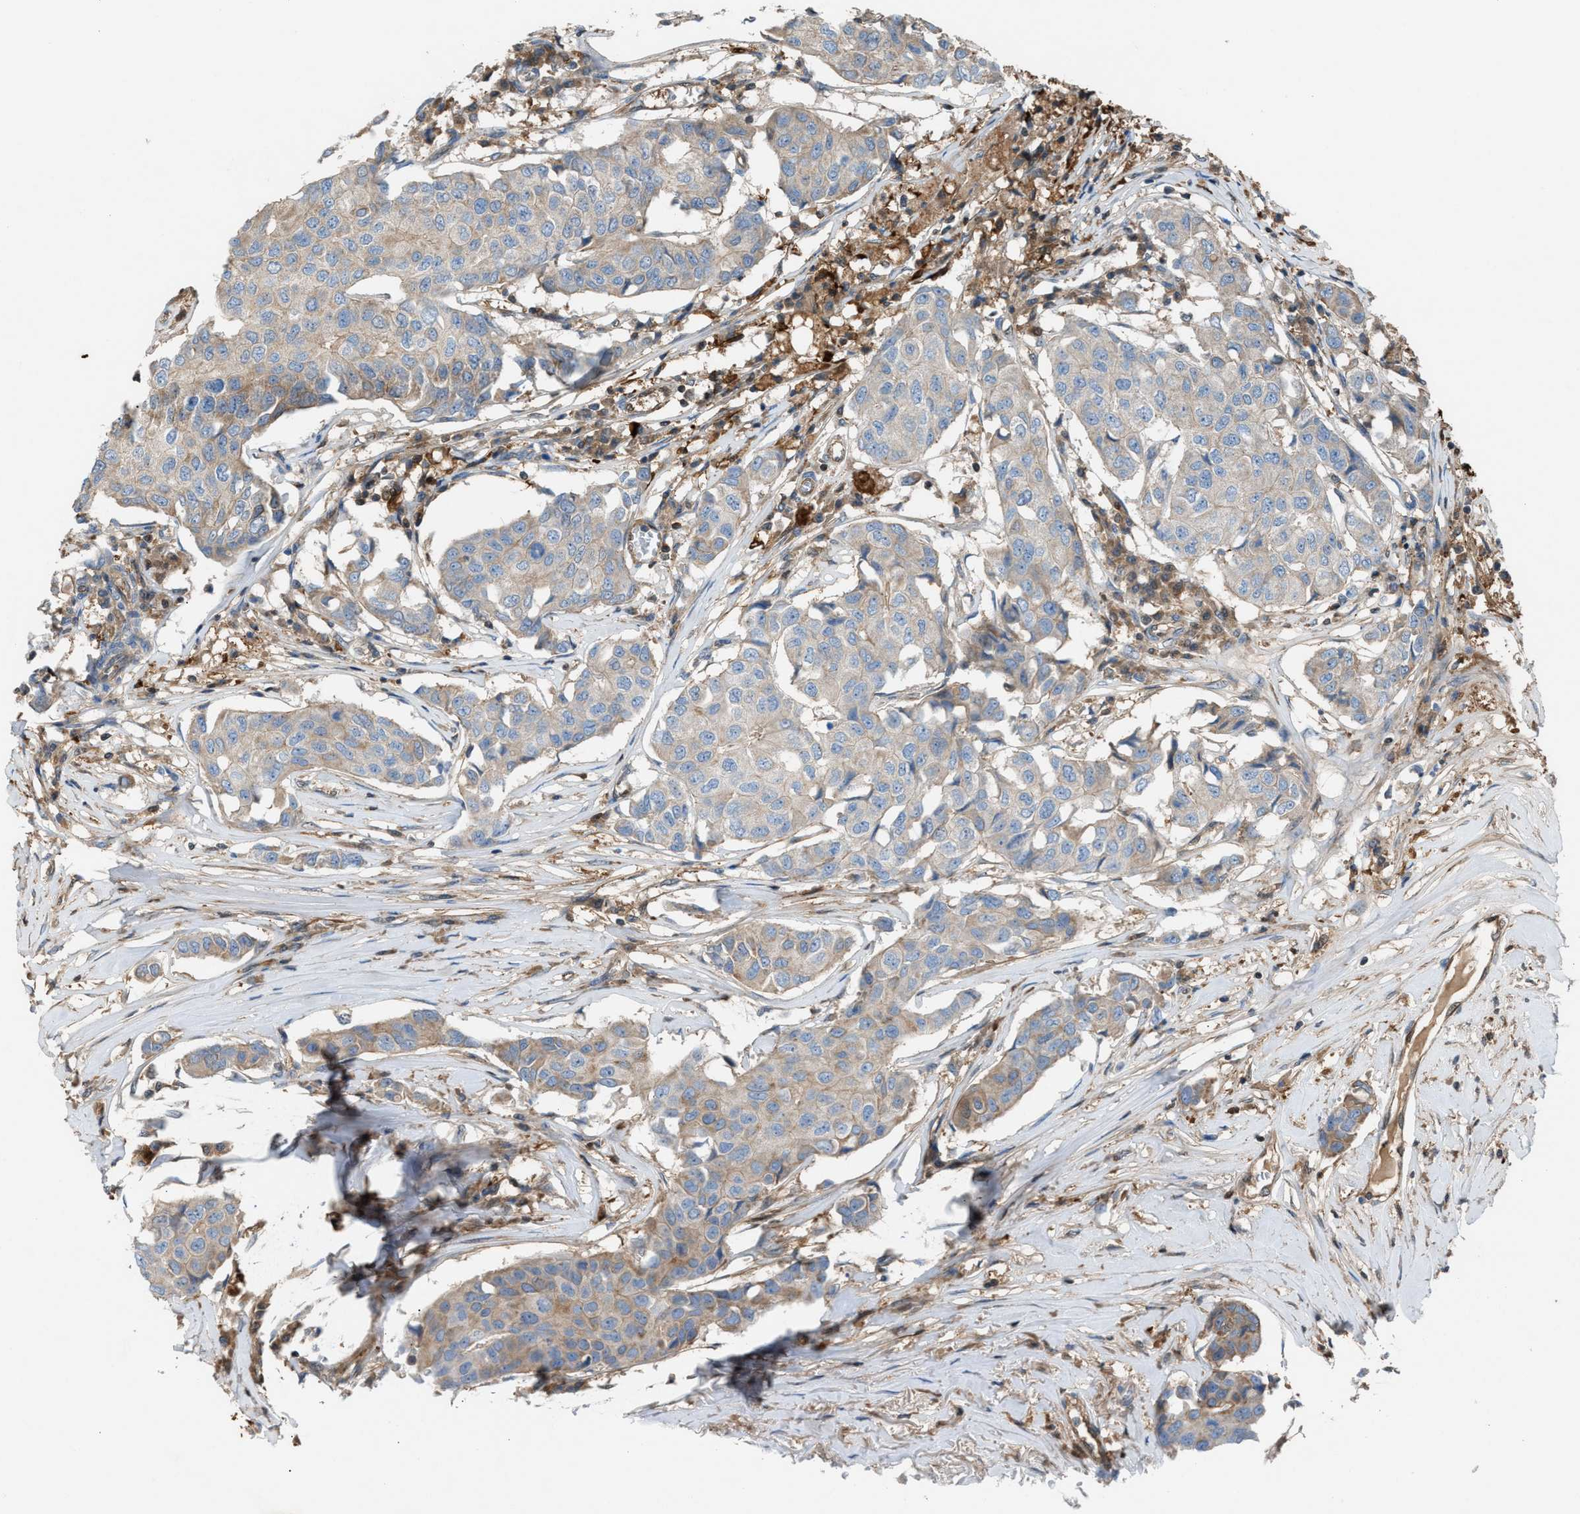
{"staining": {"intensity": "weak", "quantity": "<25%", "location": "cytoplasmic/membranous"}, "tissue": "breast cancer", "cell_type": "Tumor cells", "image_type": "cancer", "snomed": [{"axis": "morphology", "description": "Duct carcinoma"}, {"axis": "topography", "description": "Breast"}], "caption": "The immunohistochemistry (IHC) image has no significant staining in tumor cells of breast cancer tissue.", "gene": "TPK1", "patient": {"sex": "female", "age": 80}}